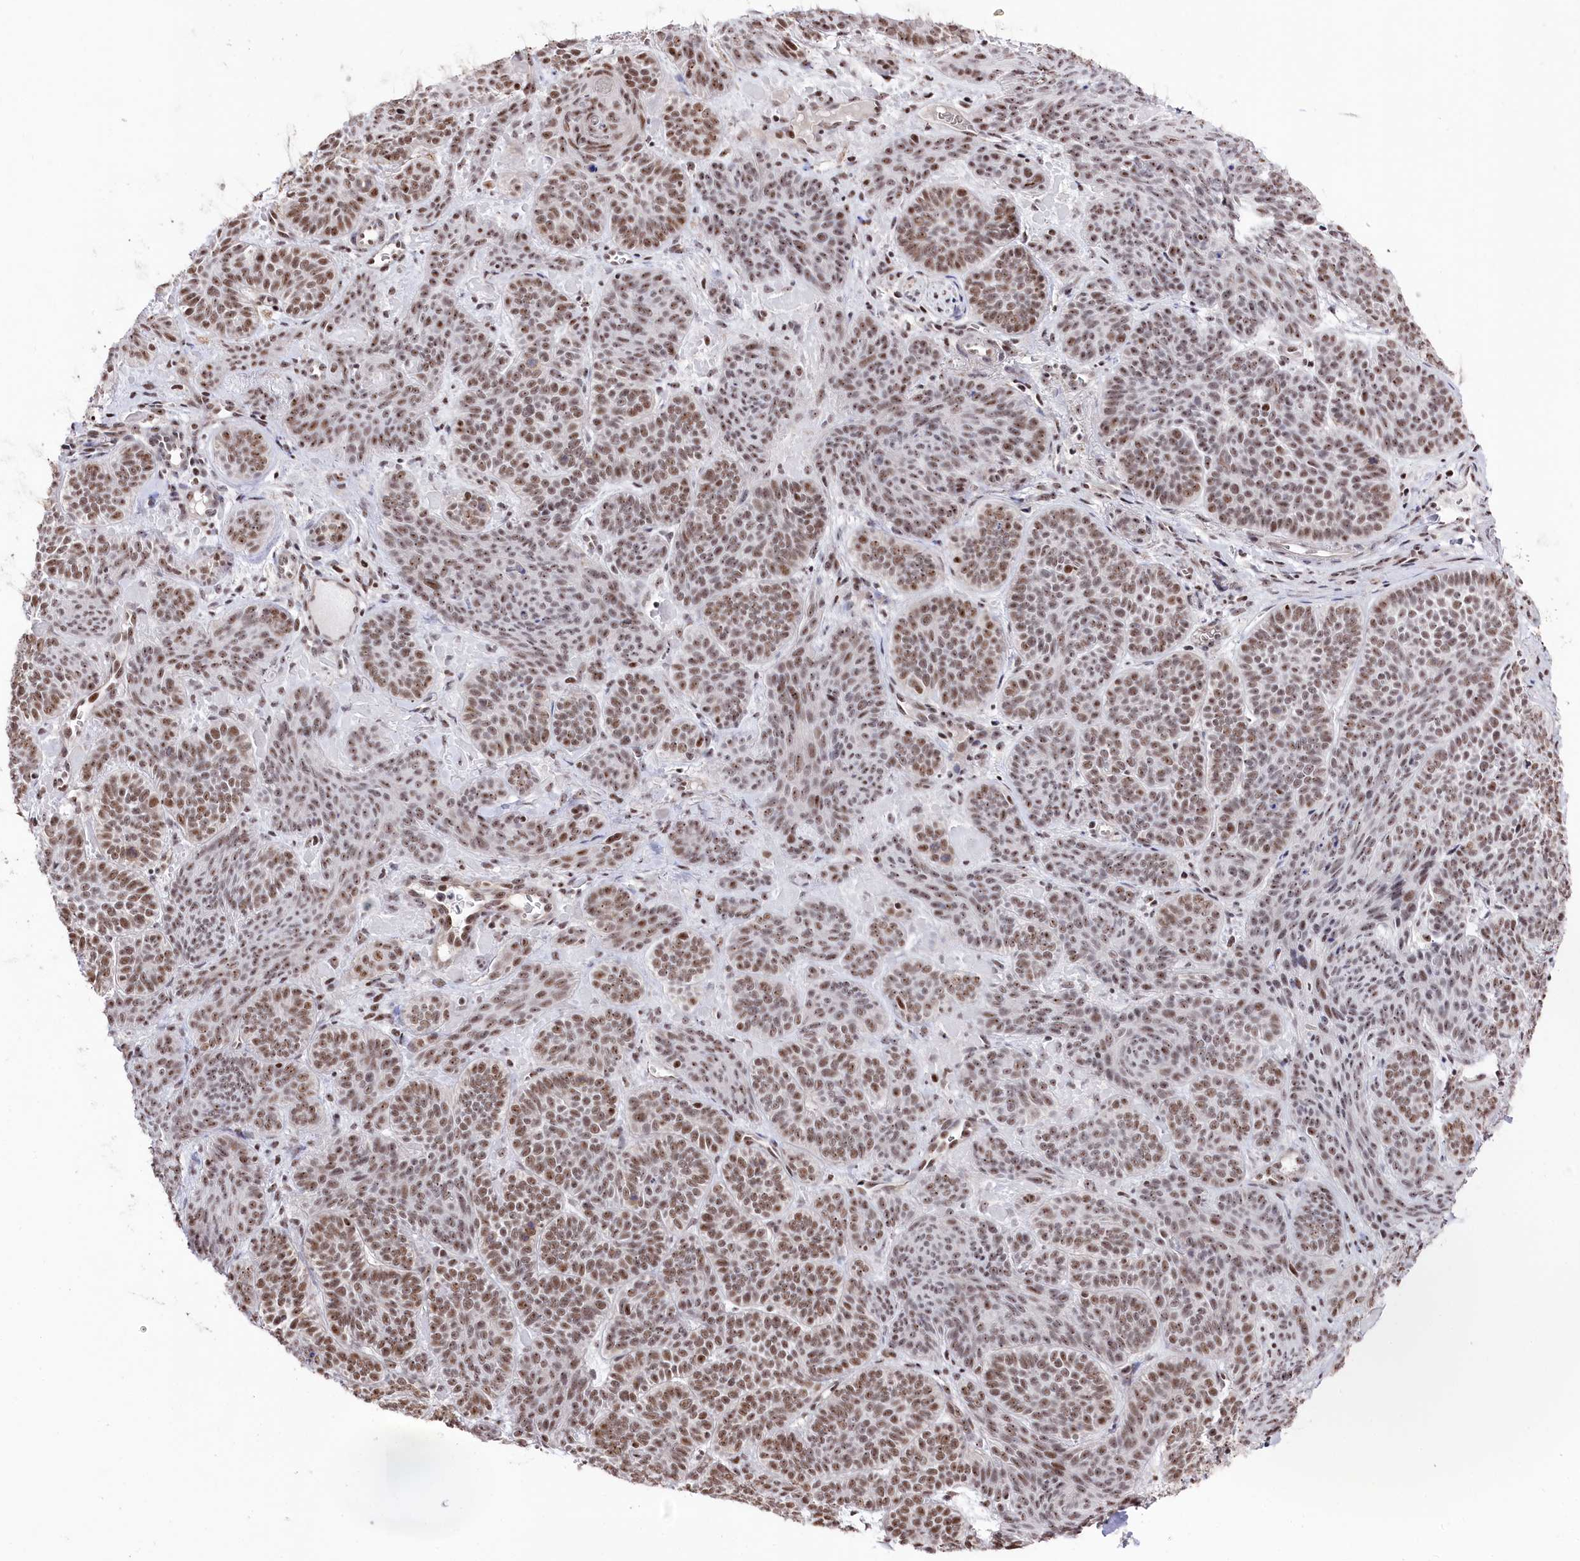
{"staining": {"intensity": "weak", "quantity": ">75%", "location": "nuclear"}, "tissue": "skin cancer", "cell_type": "Tumor cells", "image_type": "cancer", "snomed": [{"axis": "morphology", "description": "Basal cell carcinoma"}, {"axis": "topography", "description": "Skin"}], "caption": "A photomicrograph of human skin cancer stained for a protein reveals weak nuclear brown staining in tumor cells. Immunohistochemistry (ihc) stains the protein of interest in brown and the nuclei are stained blue.", "gene": "POLR2H", "patient": {"sex": "male", "age": 85}}